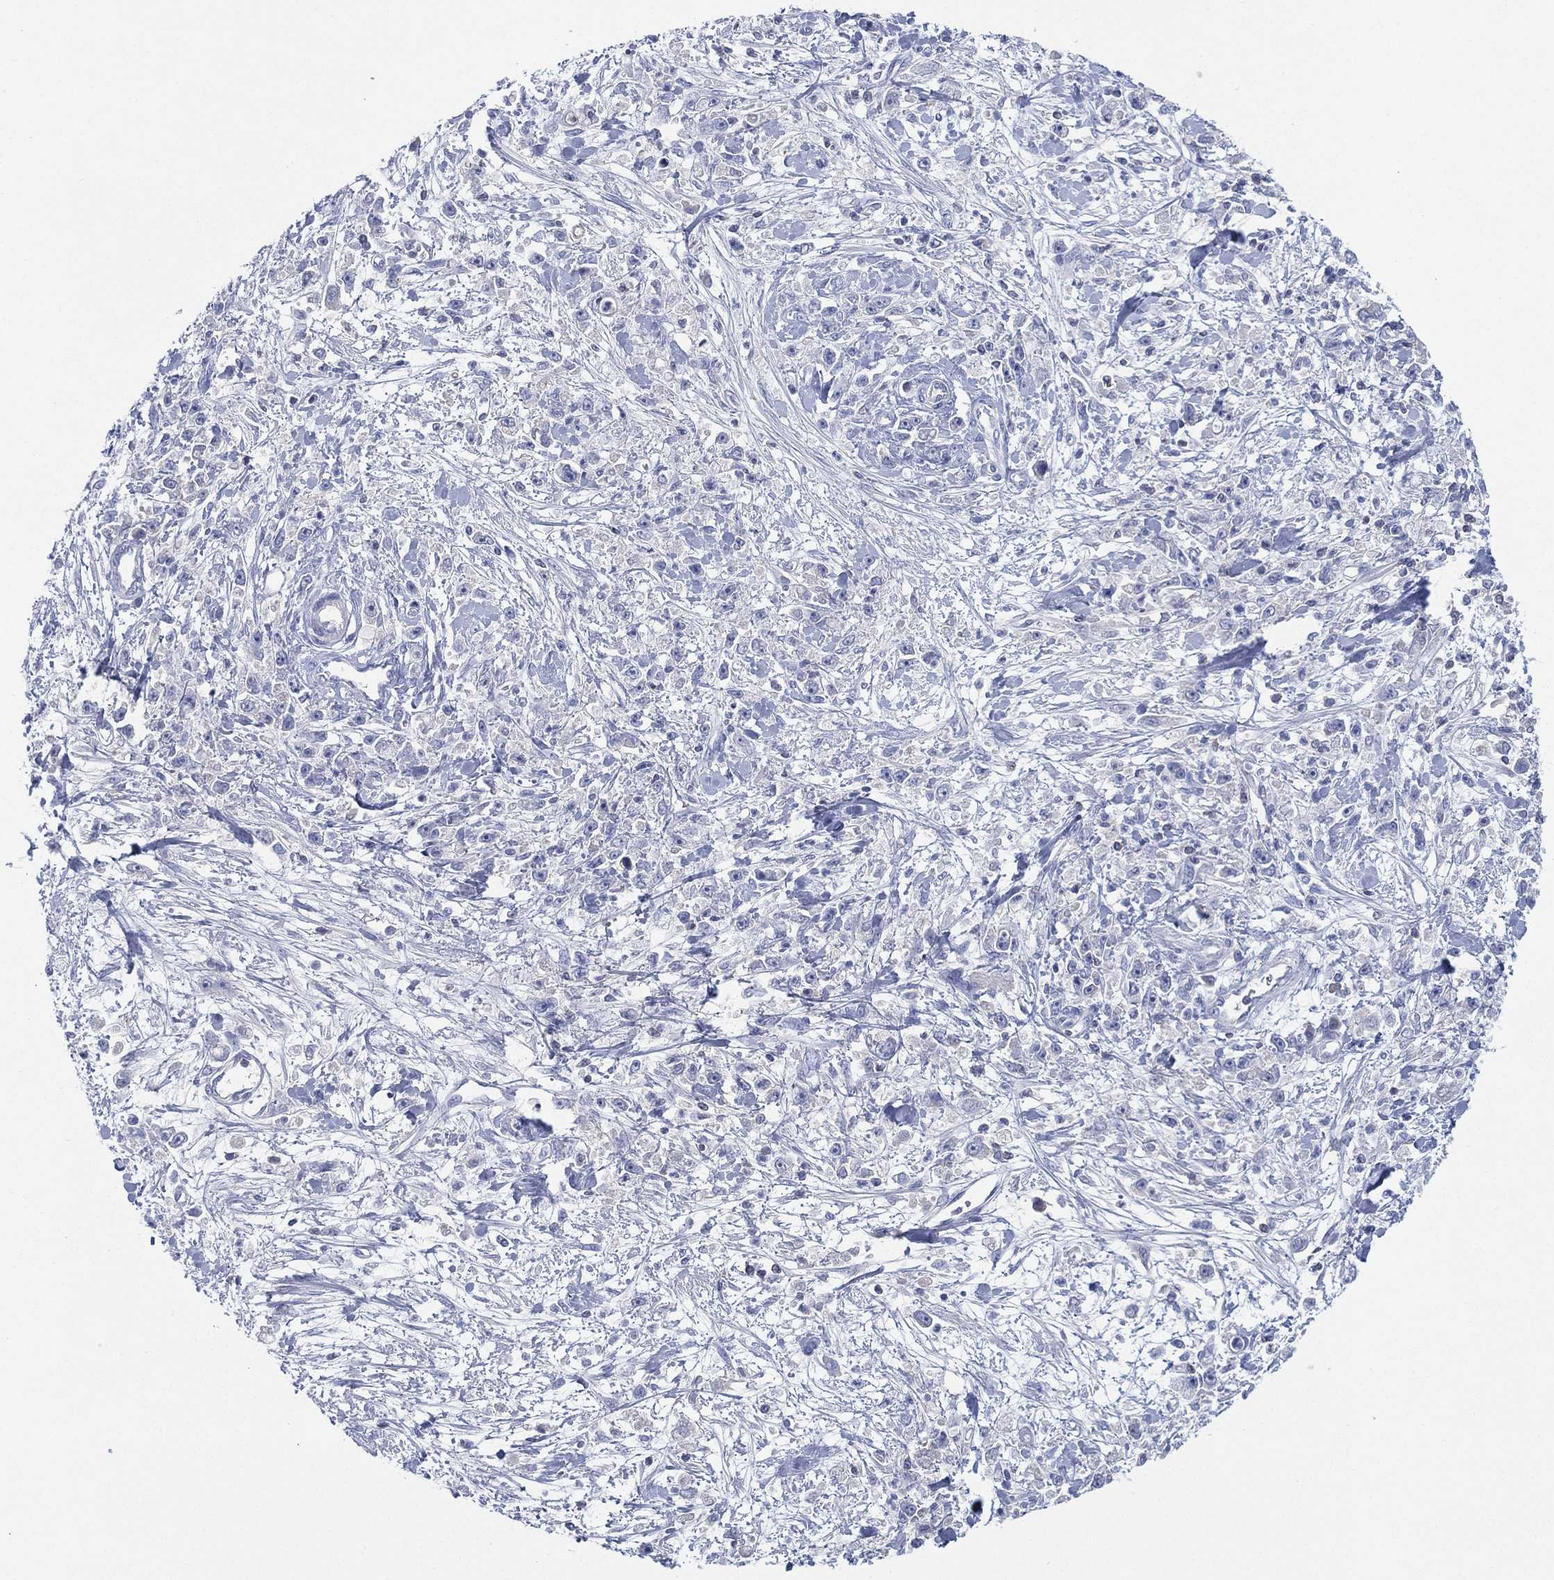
{"staining": {"intensity": "negative", "quantity": "none", "location": "none"}, "tissue": "stomach cancer", "cell_type": "Tumor cells", "image_type": "cancer", "snomed": [{"axis": "morphology", "description": "Adenocarcinoma, NOS"}, {"axis": "topography", "description": "Stomach"}], "caption": "Human stomach cancer stained for a protein using IHC displays no staining in tumor cells.", "gene": "SEPTIN1", "patient": {"sex": "female", "age": 59}}